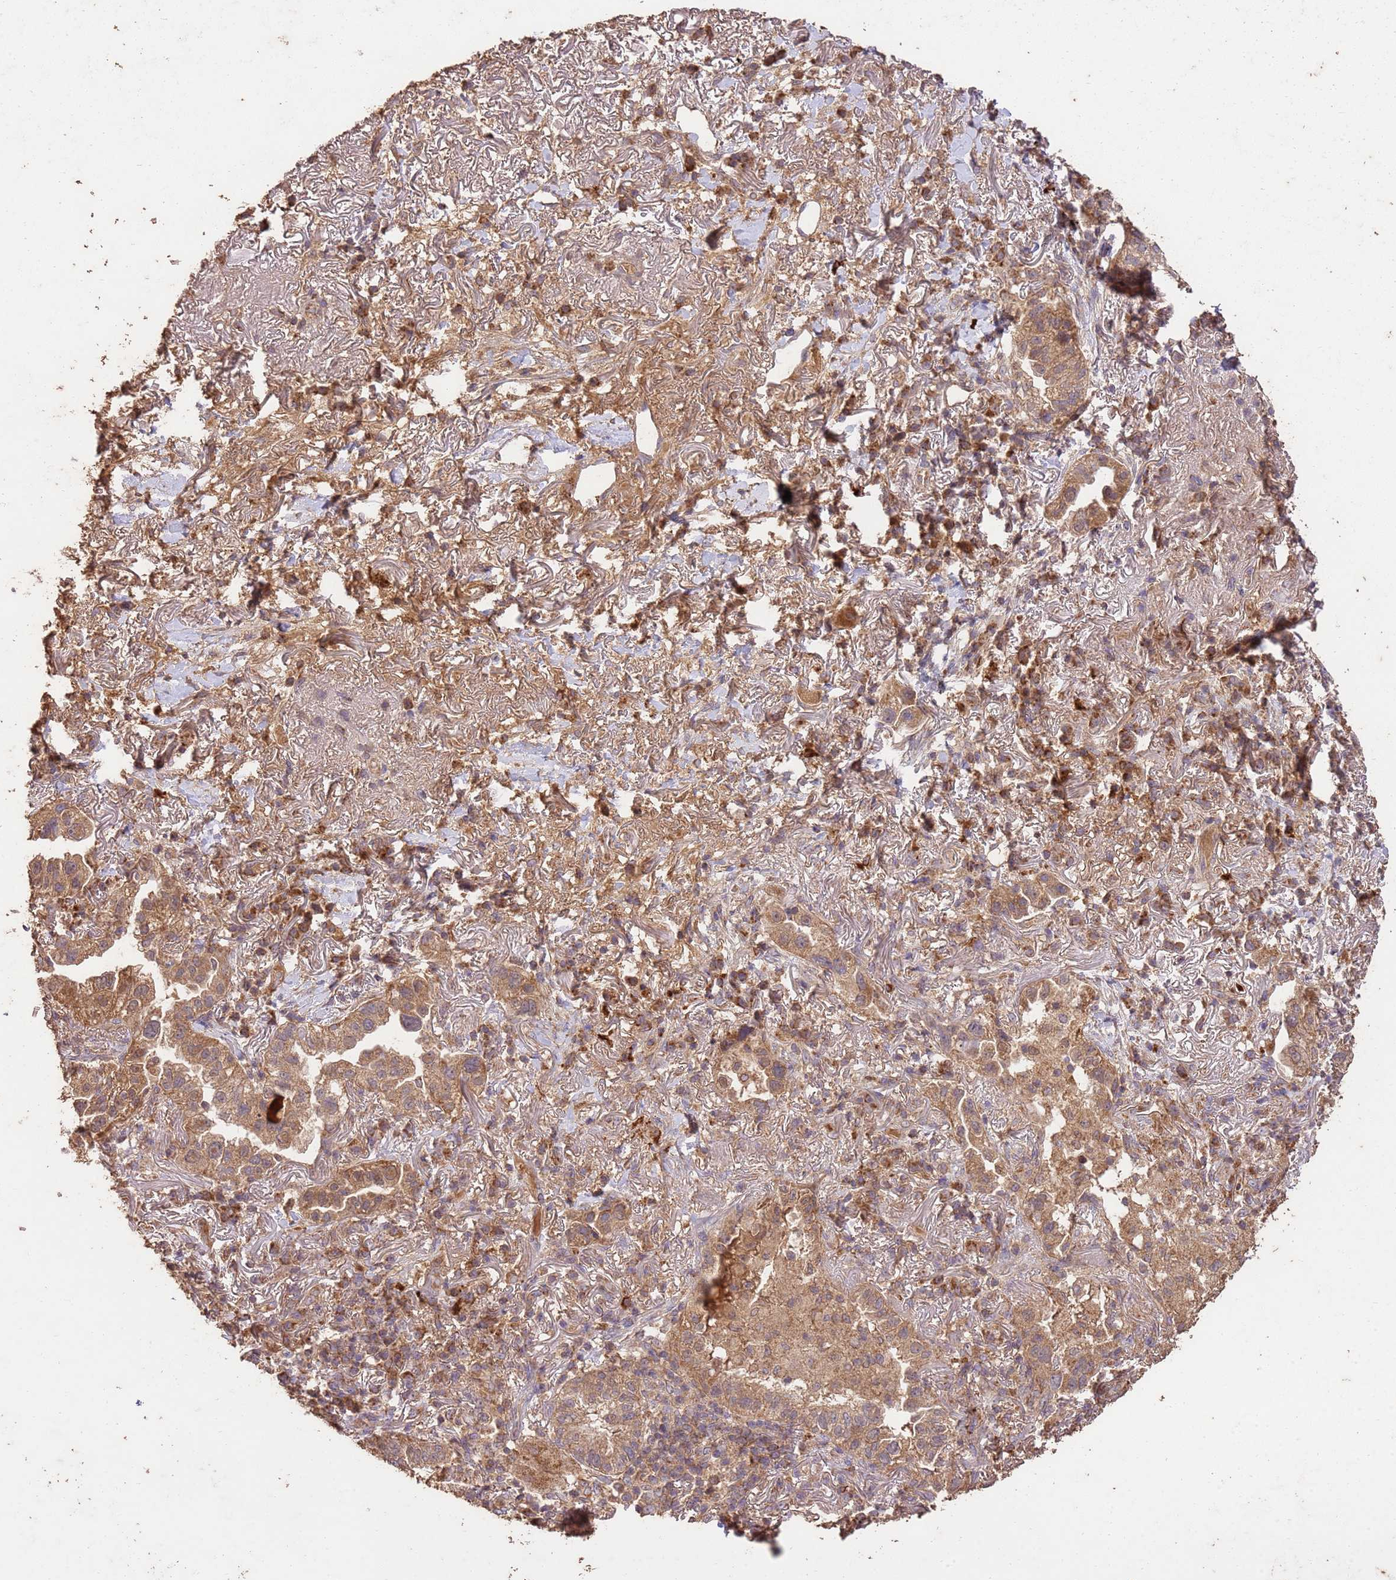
{"staining": {"intensity": "moderate", "quantity": ">75%", "location": "cytoplasmic/membranous"}, "tissue": "lung cancer", "cell_type": "Tumor cells", "image_type": "cancer", "snomed": [{"axis": "morphology", "description": "Adenocarcinoma, NOS"}, {"axis": "topography", "description": "Lung"}], "caption": "High-magnification brightfield microscopy of adenocarcinoma (lung) stained with DAB (brown) and counterstained with hematoxylin (blue). tumor cells exhibit moderate cytoplasmic/membranous staining is identified in approximately>75% of cells. (brown staining indicates protein expression, while blue staining denotes nuclei).", "gene": "LRRC28", "patient": {"sex": "female", "age": 69}}